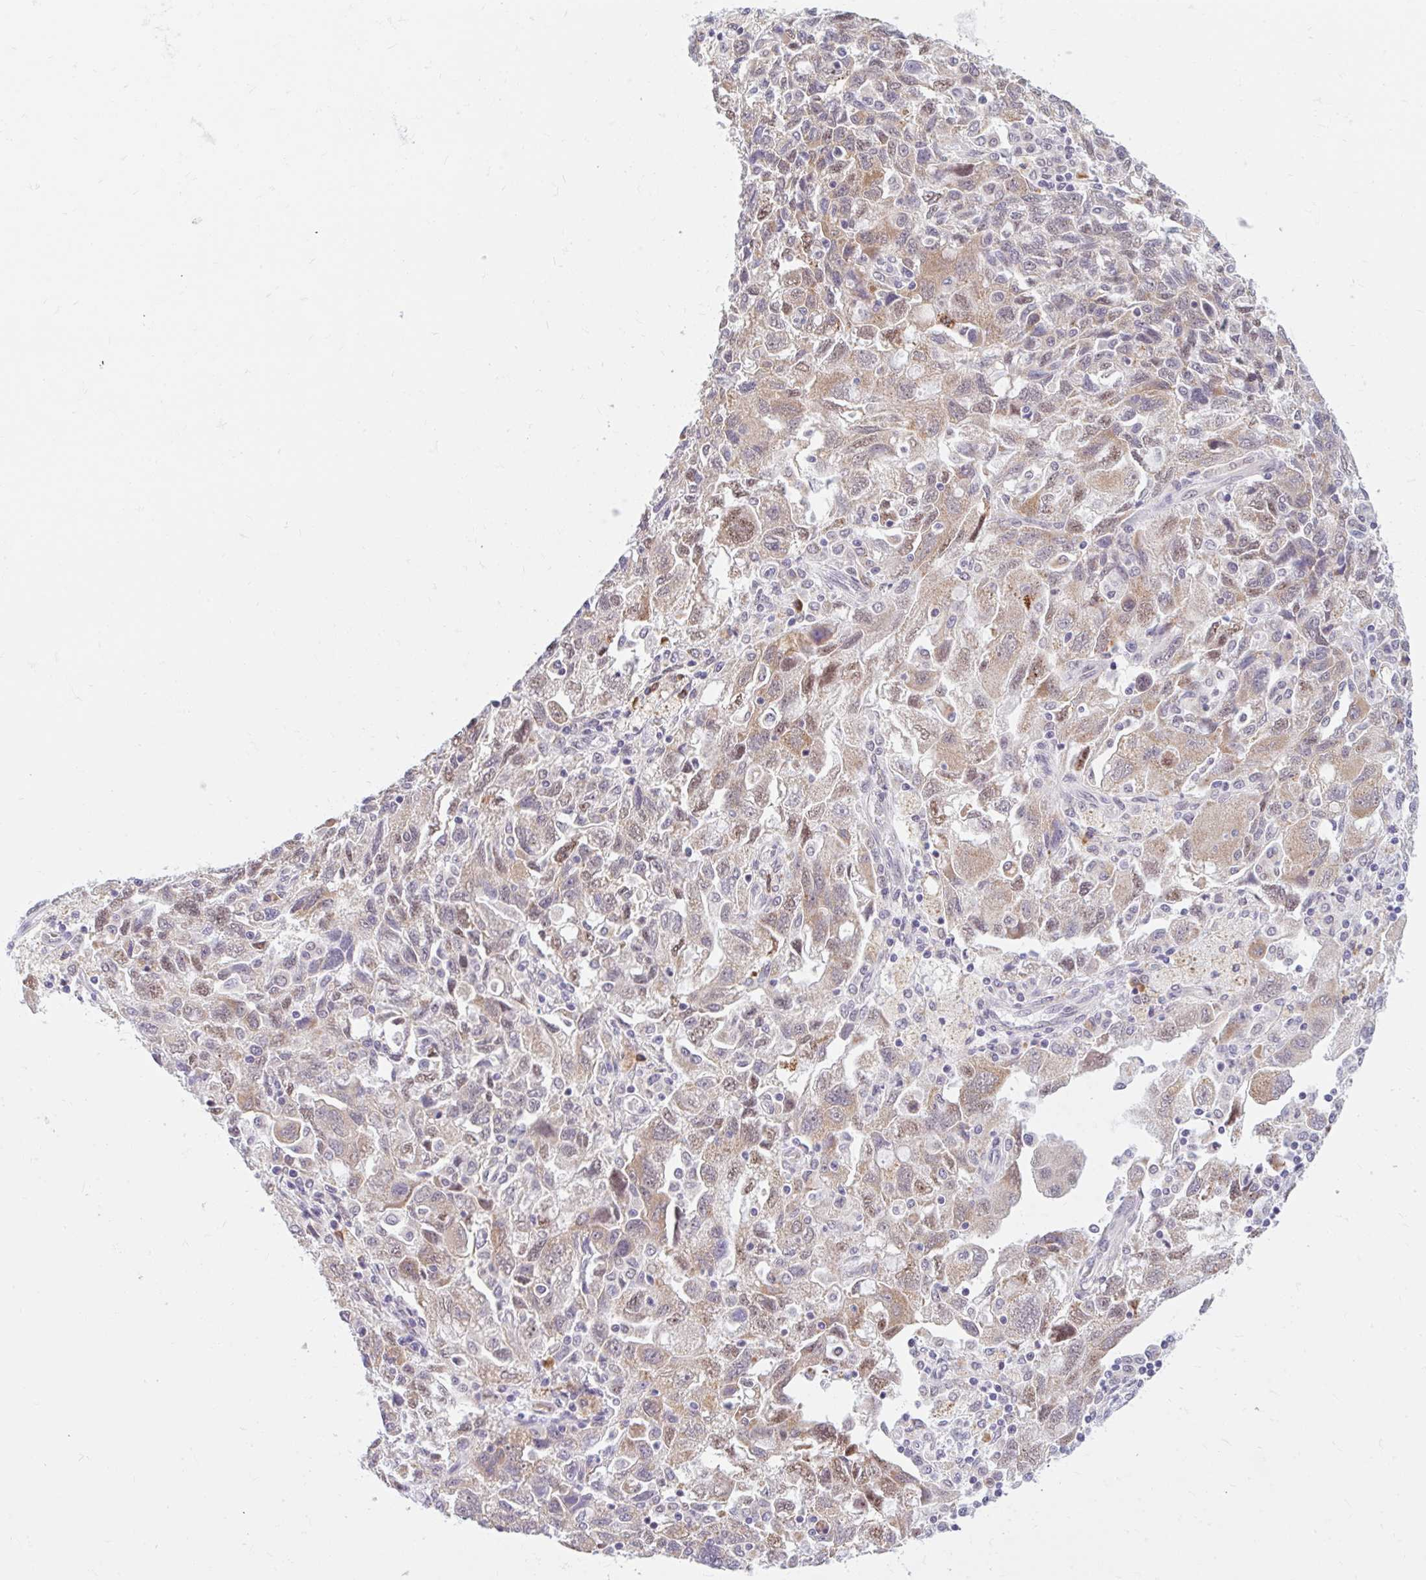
{"staining": {"intensity": "weak", "quantity": "25%-75%", "location": "cytoplasmic/membranous"}, "tissue": "ovarian cancer", "cell_type": "Tumor cells", "image_type": "cancer", "snomed": [{"axis": "morphology", "description": "Carcinoma, NOS"}, {"axis": "morphology", "description": "Cystadenocarcinoma, serous, NOS"}, {"axis": "topography", "description": "Ovary"}], "caption": "Ovarian cancer (carcinoma) stained with DAB immunohistochemistry (IHC) reveals low levels of weak cytoplasmic/membranous positivity in about 25%-75% of tumor cells. (brown staining indicates protein expression, while blue staining denotes nuclei).", "gene": "SRSF10", "patient": {"sex": "female", "age": 69}}